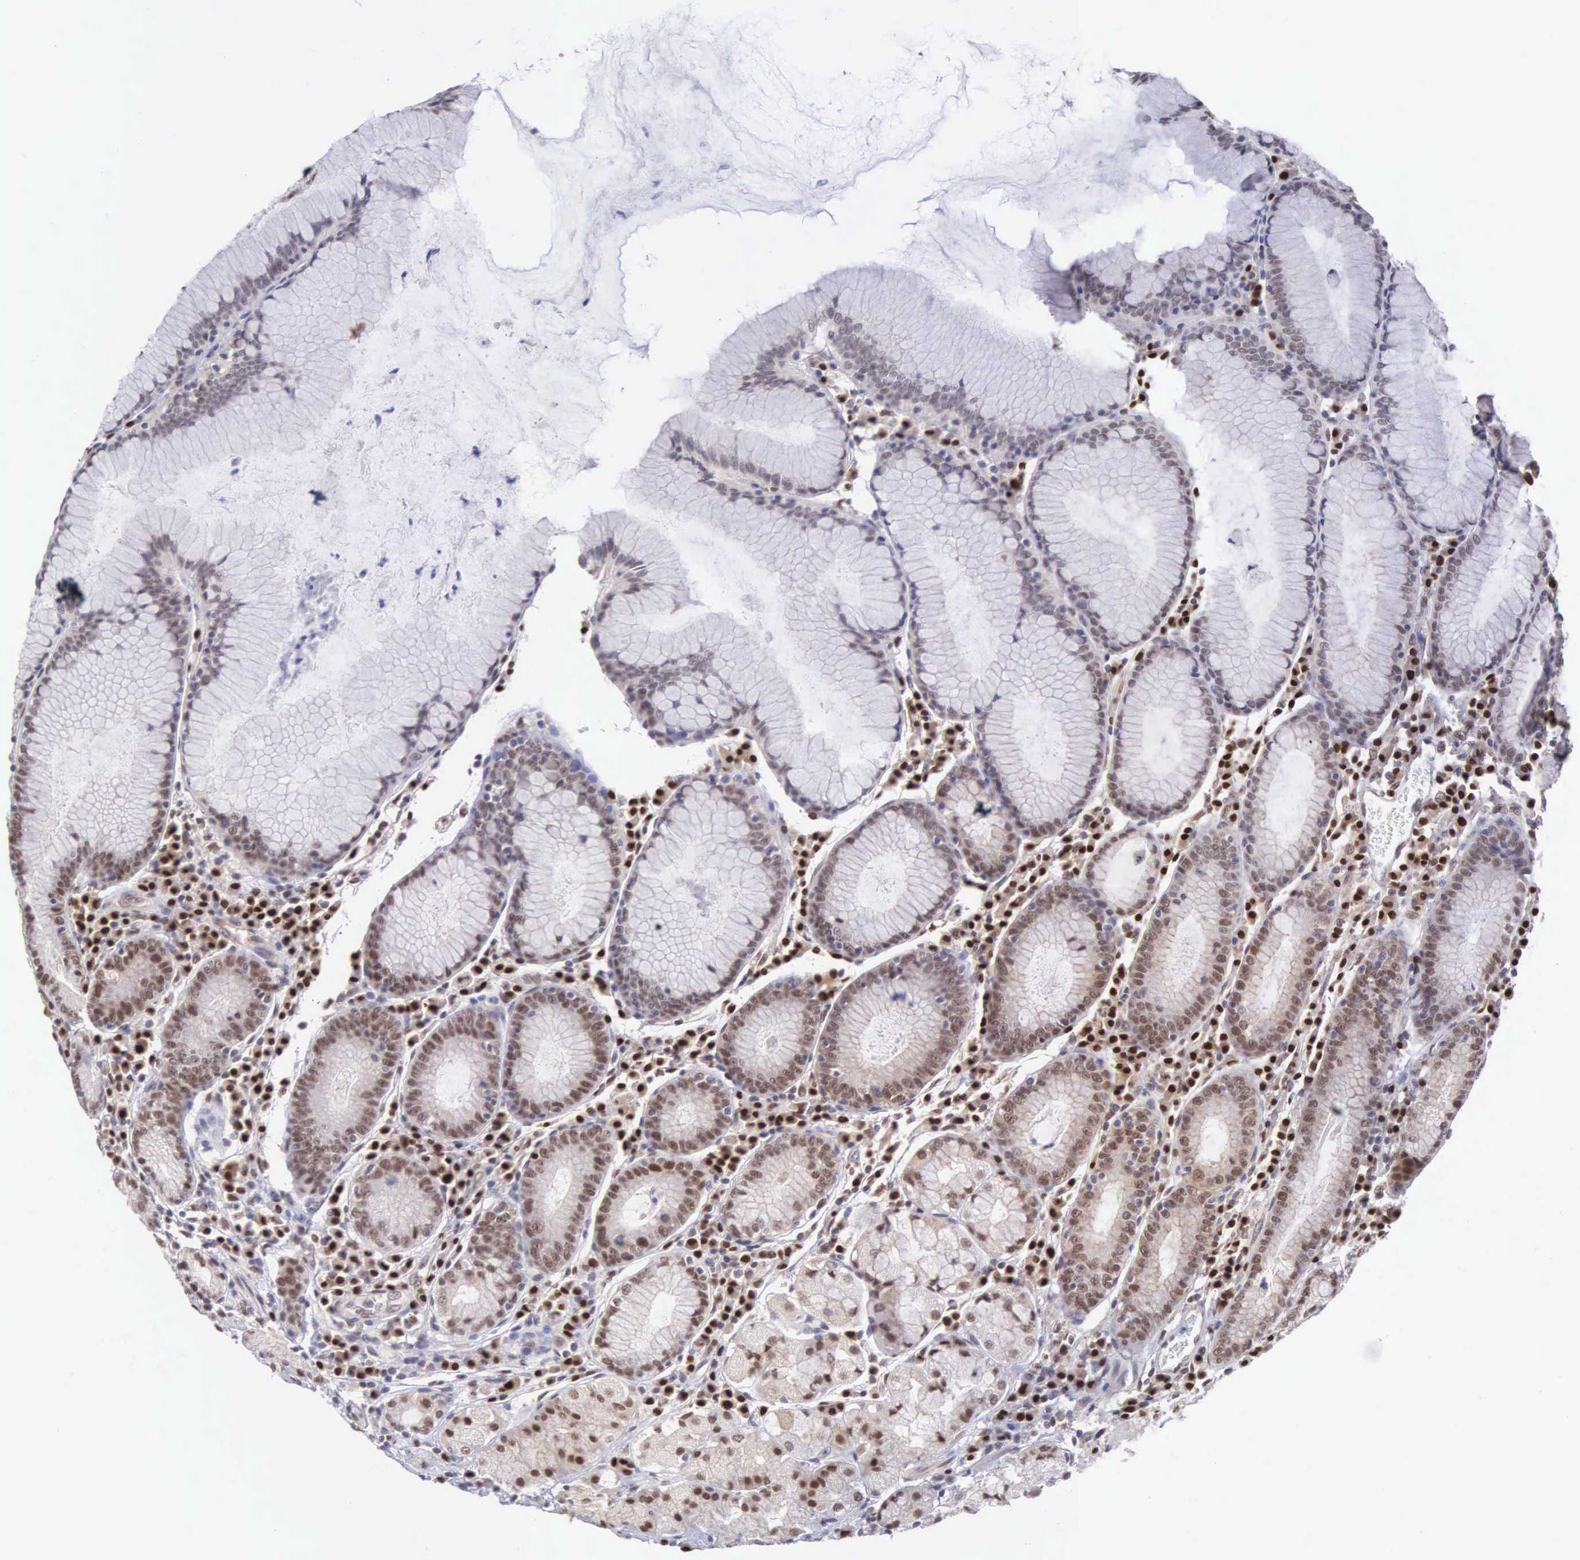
{"staining": {"intensity": "moderate", "quantity": ">75%", "location": "nuclear"}, "tissue": "stomach", "cell_type": "Glandular cells", "image_type": "normal", "snomed": [{"axis": "morphology", "description": "Normal tissue, NOS"}, {"axis": "topography", "description": "Stomach, lower"}], "caption": "Immunohistochemistry image of unremarkable stomach stained for a protein (brown), which displays medium levels of moderate nuclear expression in about >75% of glandular cells.", "gene": "CCDC117", "patient": {"sex": "female", "age": 43}}